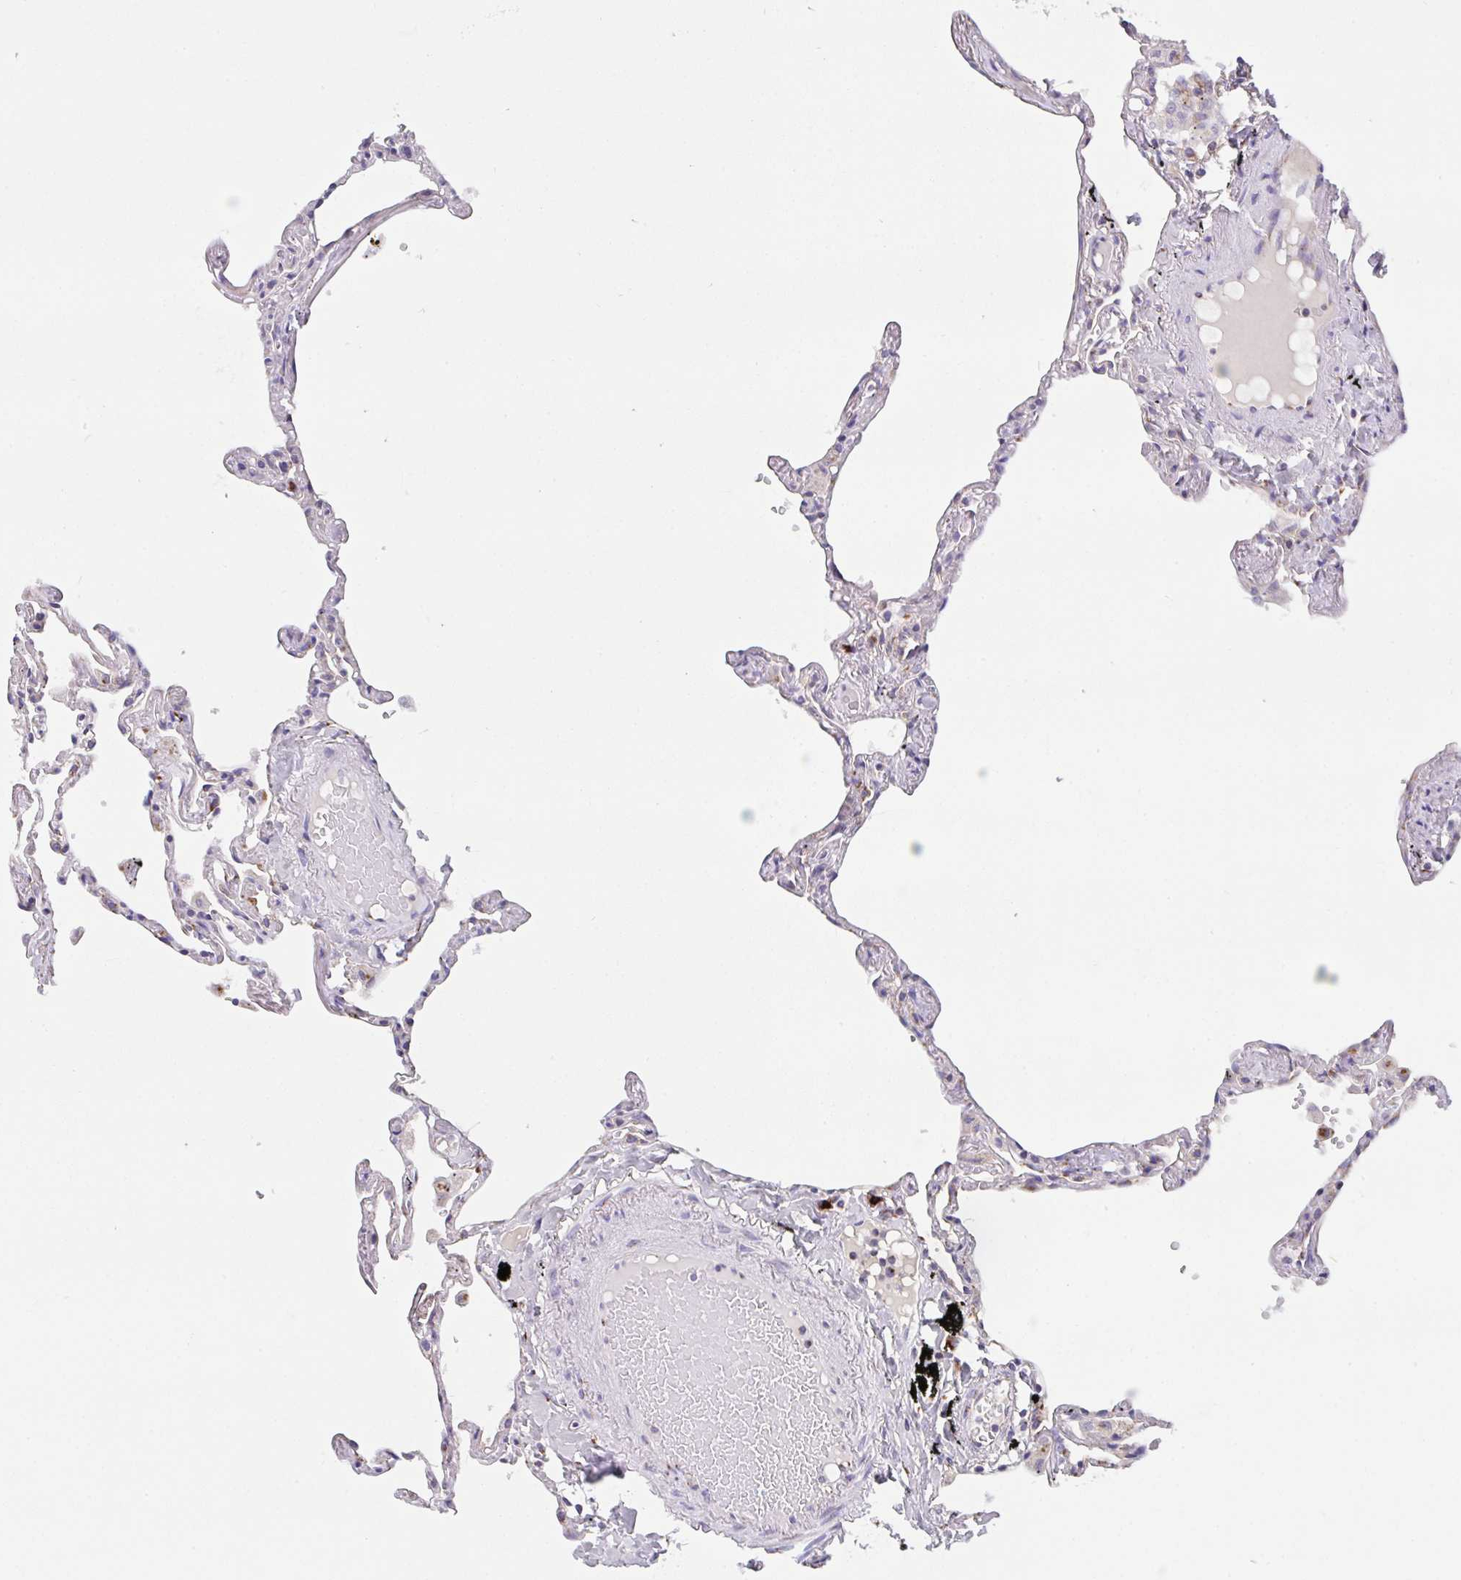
{"staining": {"intensity": "moderate", "quantity": "<25%", "location": "cytoplasmic/membranous"}, "tissue": "lung", "cell_type": "Alveolar cells", "image_type": "normal", "snomed": [{"axis": "morphology", "description": "Normal tissue, NOS"}, {"axis": "topography", "description": "Lung"}], "caption": "Brown immunohistochemical staining in benign human lung shows moderate cytoplasmic/membranous staining in approximately <25% of alveolar cells. The staining was performed using DAB to visualize the protein expression in brown, while the nuclei were stained in blue with hematoxylin (Magnification: 20x).", "gene": "PROSER3", "patient": {"sex": "female", "age": 67}}